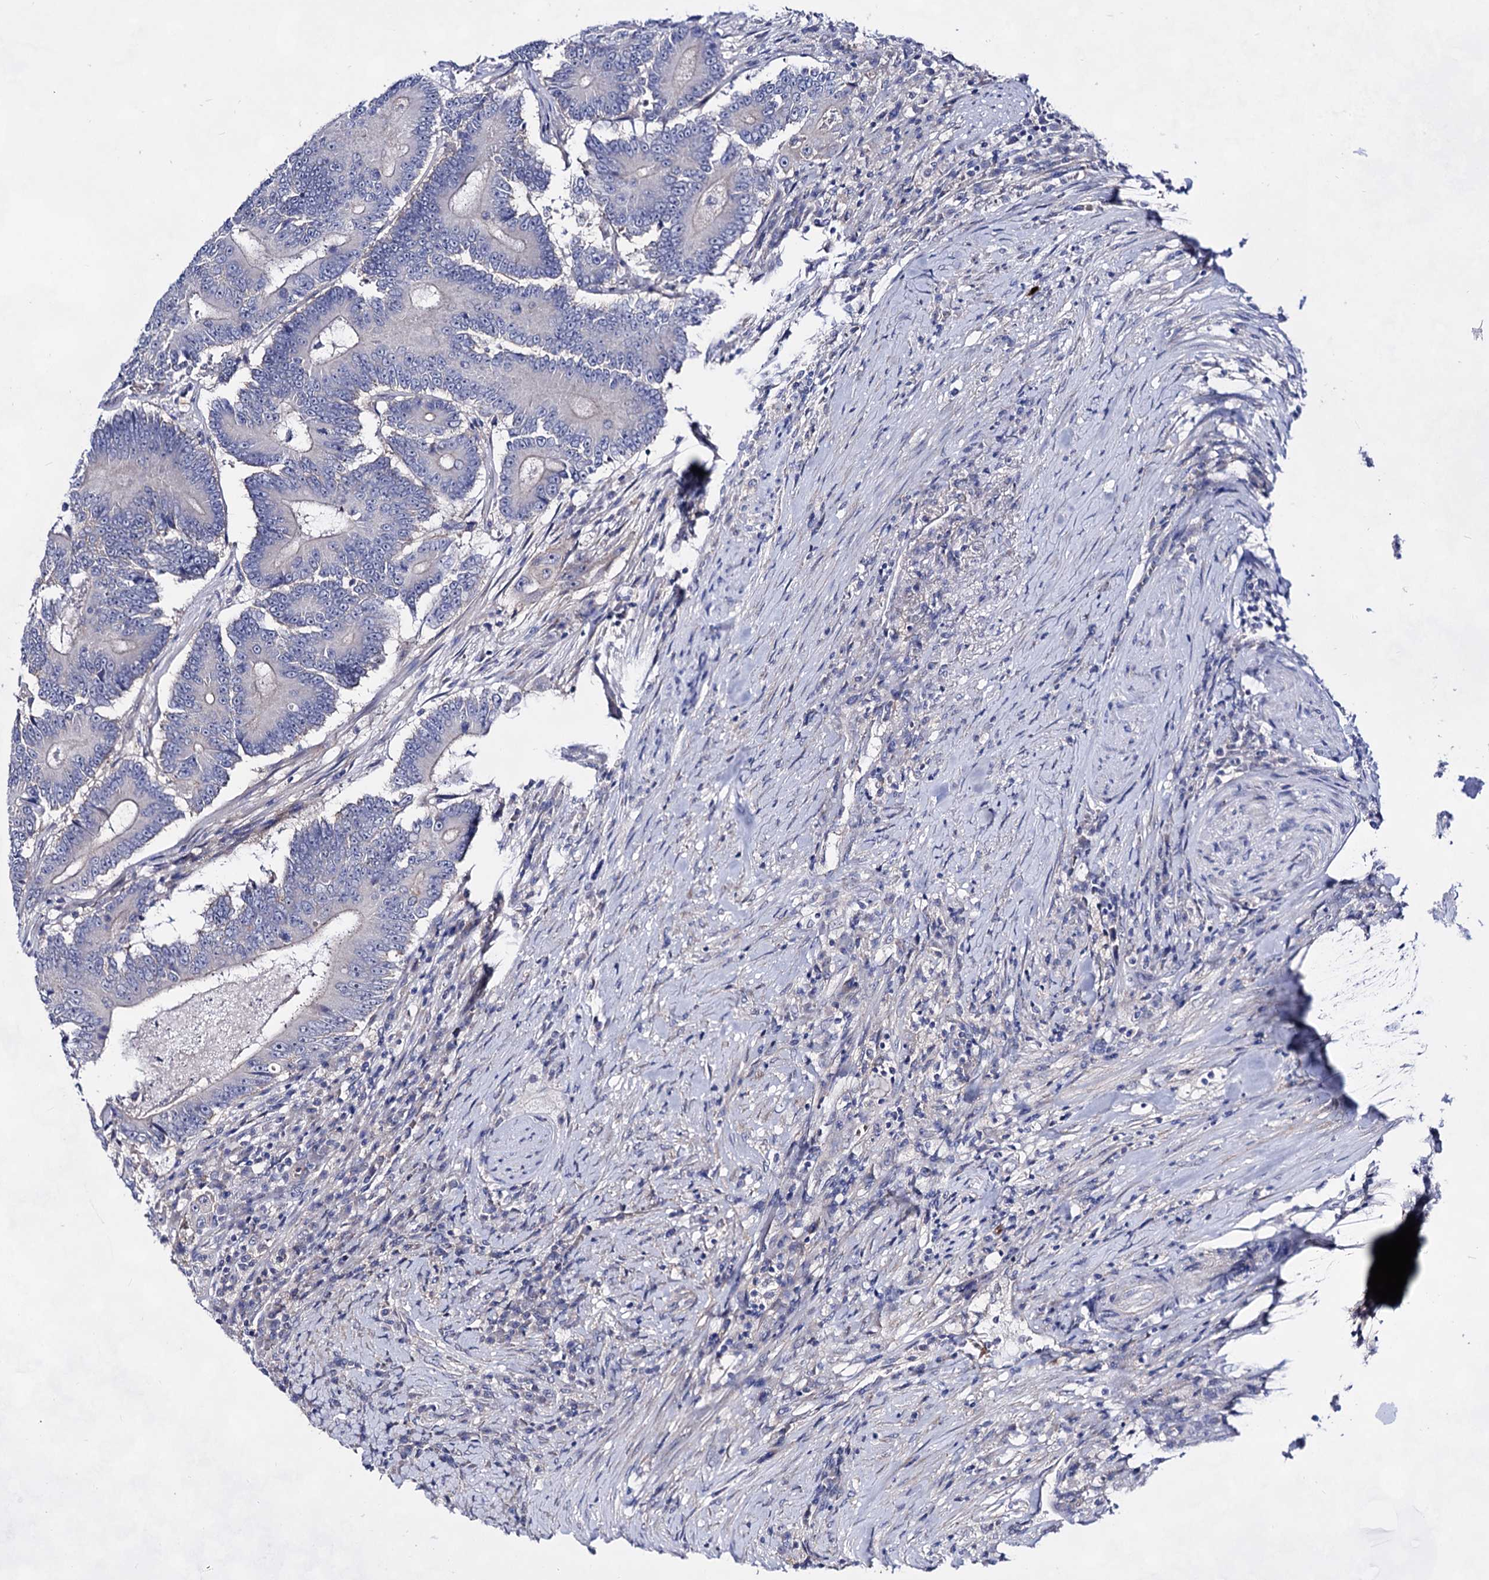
{"staining": {"intensity": "negative", "quantity": "none", "location": "none"}, "tissue": "colorectal cancer", "cell_type": "Tumor cells", "image_type": "cancer", "snomed": [{"axis": "morphology", "description": "Adenocarcinoma, NOS"}, {"axis": "topography", "description": "Colon"}], "caption": "DAB (3,3'-diaminobenzidine) immunohistochemical staining of human adenocarcinoma (colorectal) shows no significant expression in tumor cells. (IHC, brightfield microscopy, high magnification).", "gene": "PLIN1", "patient": {"sex": "male", "age": 83}}